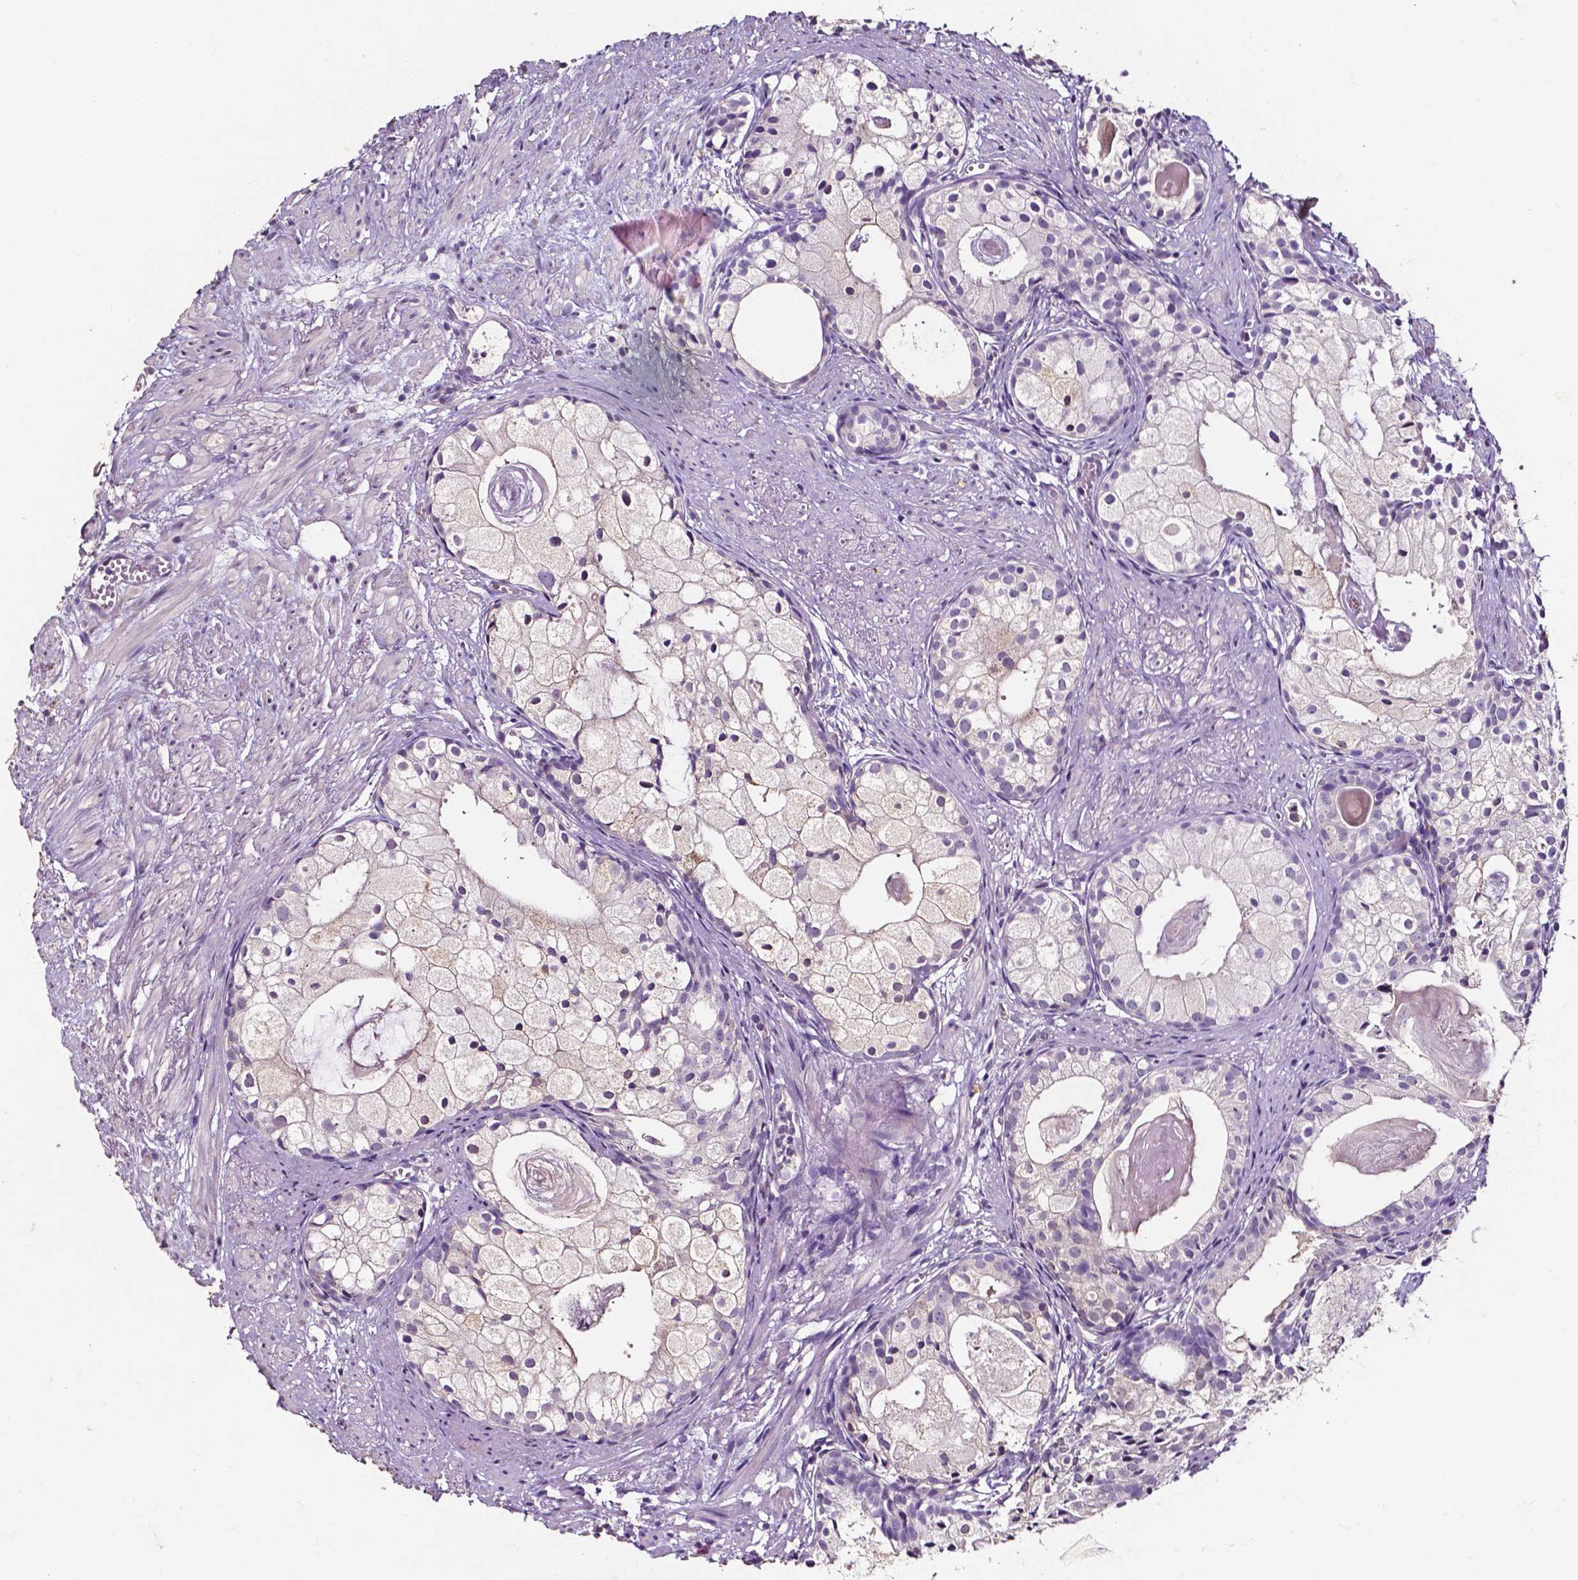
{"staining": {"intensity": "negative", "quantity": "none", "location": "none"}, "tissue": "prostate cancer", "cell_type": "Tumor cells", "image_type": "cancer", "snomed": [{"axis": "morphology", "description": "Adenocarcinoma, High grade"}, {"axis": "topography", "description": "Prostate"}], "caption": "DAB (3,3'-diaminobenzidine) immunohistochemical staining of prostate cancer shows no significant expression in tumor cells.", "gene": "PSAT1", "patient": {"sex": "male", "age": 85}}